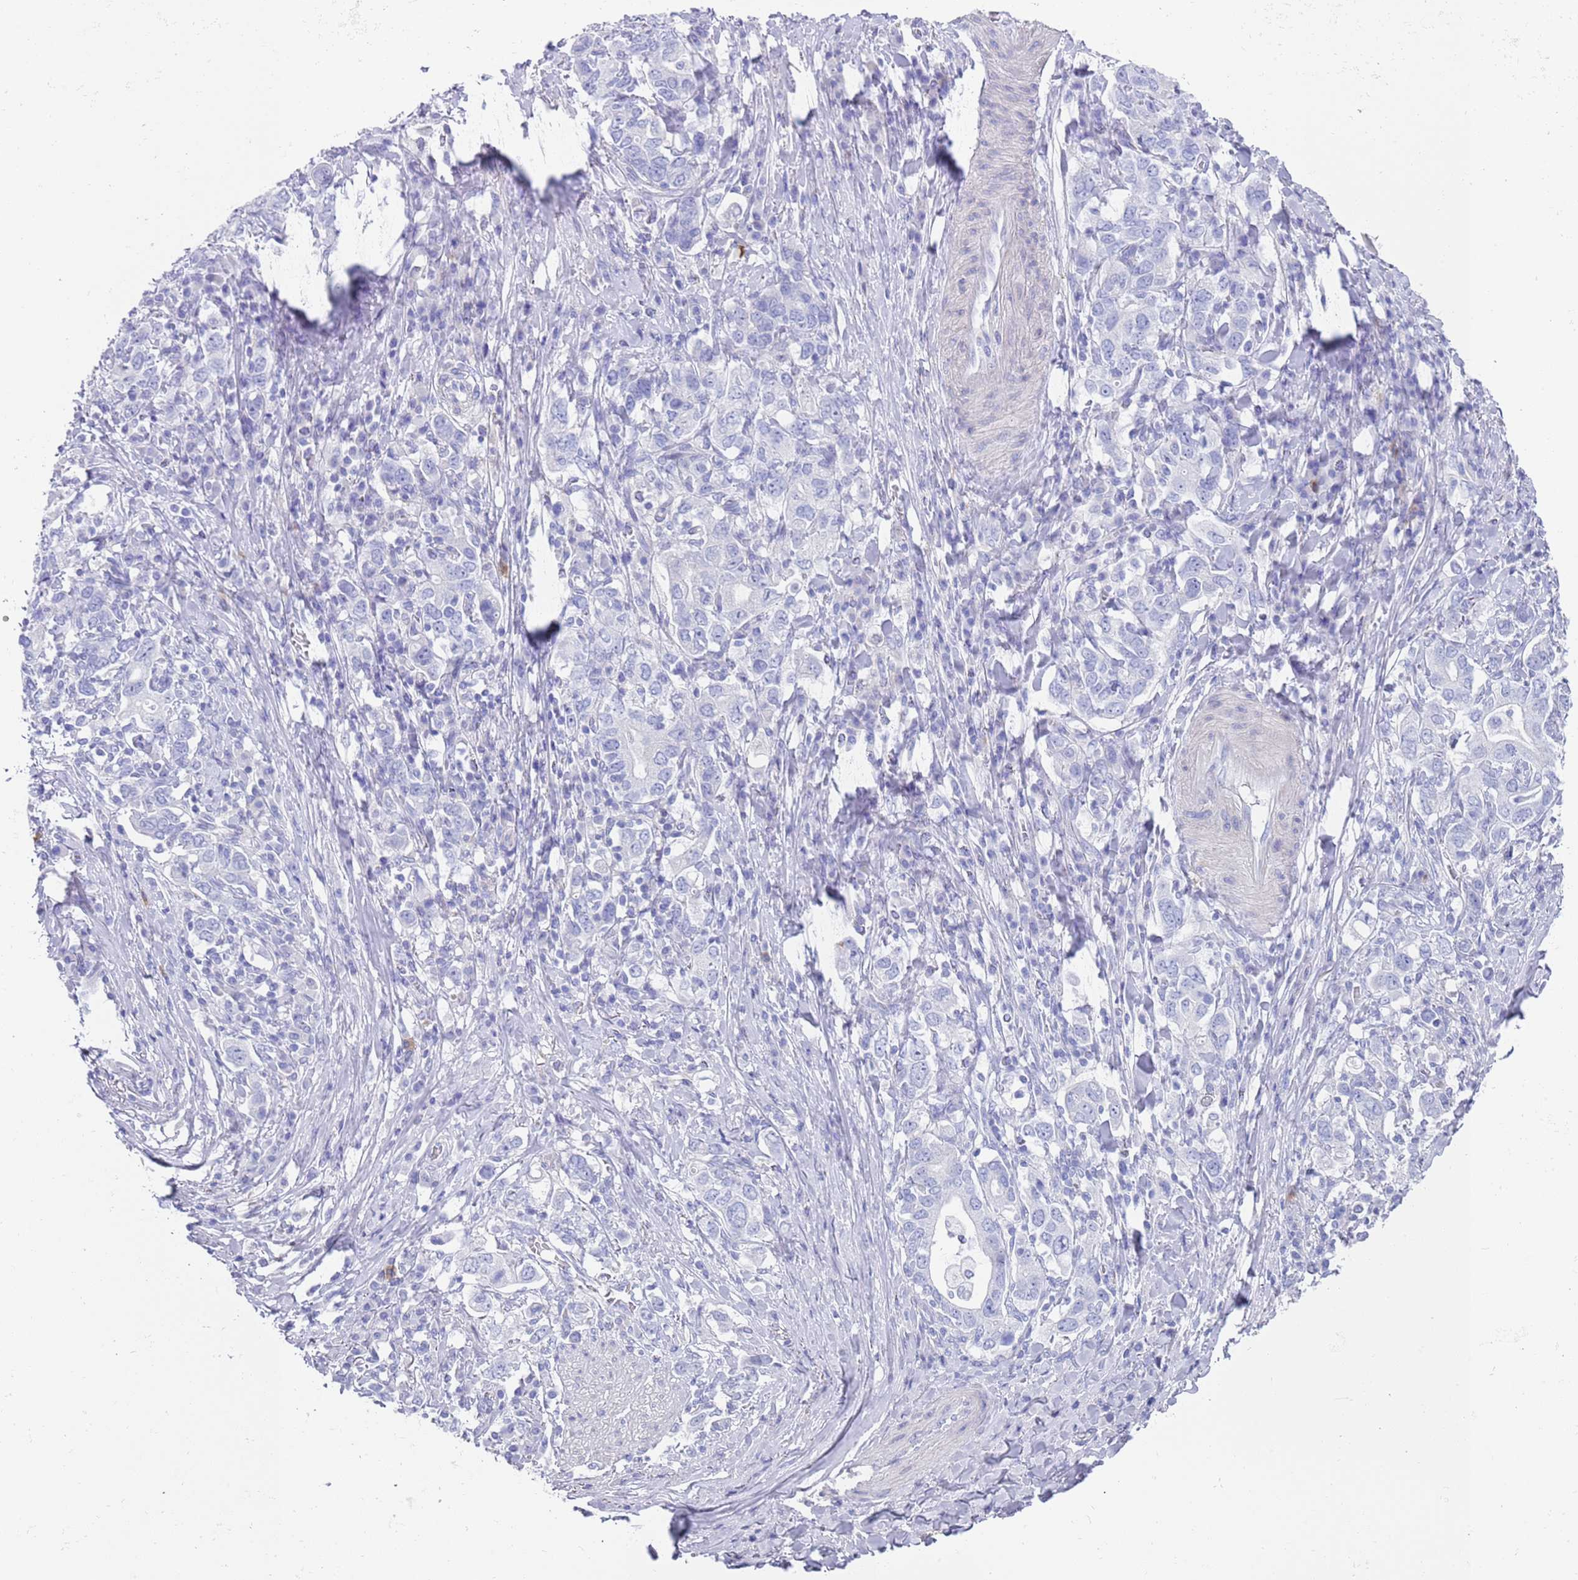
{"staining": {"intensity": "negative", "quantity": "none", "location": "none"}, "tissue": "stomach cancer", "cell_type": "Tumor cells", "image_type": "cancer", "snomed": [{"axis": "morphology", "description": "Adenocarcinoma, NOS"}, {"axis": "topography", "description": "Stomach, upper"}, {"axis": "topography", "description": "Stomach"}], "caption": "Human stomach cancer (adenocarcinoma) stained for a protein using IHC reveals no positivity in tumor cells.", "gene": "CPXM2", "patient": {"sex": "male", "age": 62}}